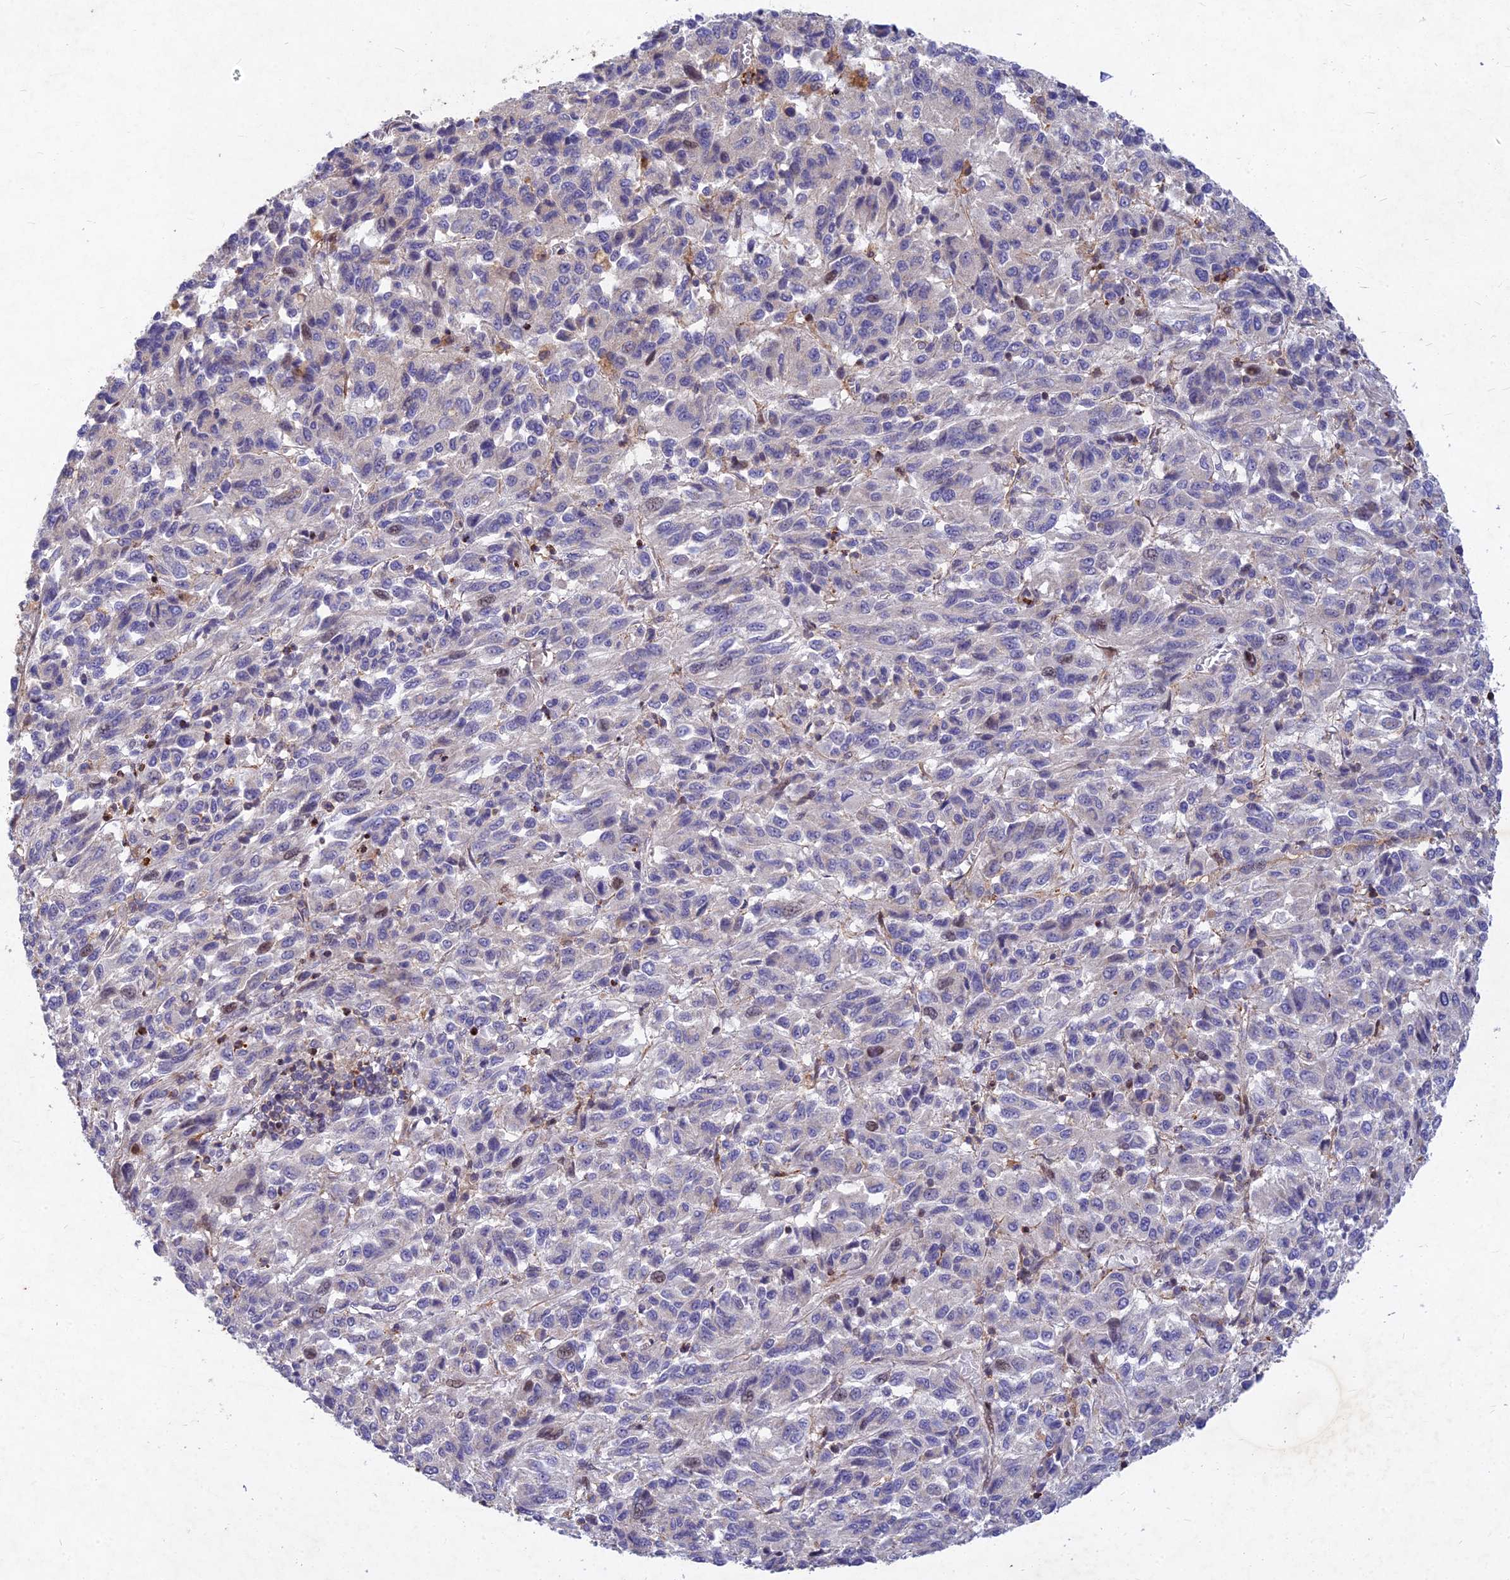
{"staining": {"intensity": "weak", "quantity": "<25%", "location": "nuclear"}, "tissue": "melanoma", "cell_type": "Tumor cells", "image_type": "cancer", "snomed": [{"axis": "morphology", "description": "Malignant melanoma, Metastatic site"}, {"axis": "topography", "description": "Lung"}], "caption": "DAB immunohistochemical staining of malignant melanoma (metastatic site) reveals no significant positivity in tumor cells.", "gene": "RELCH", "patient": {"sex": "male", "age": 64}}